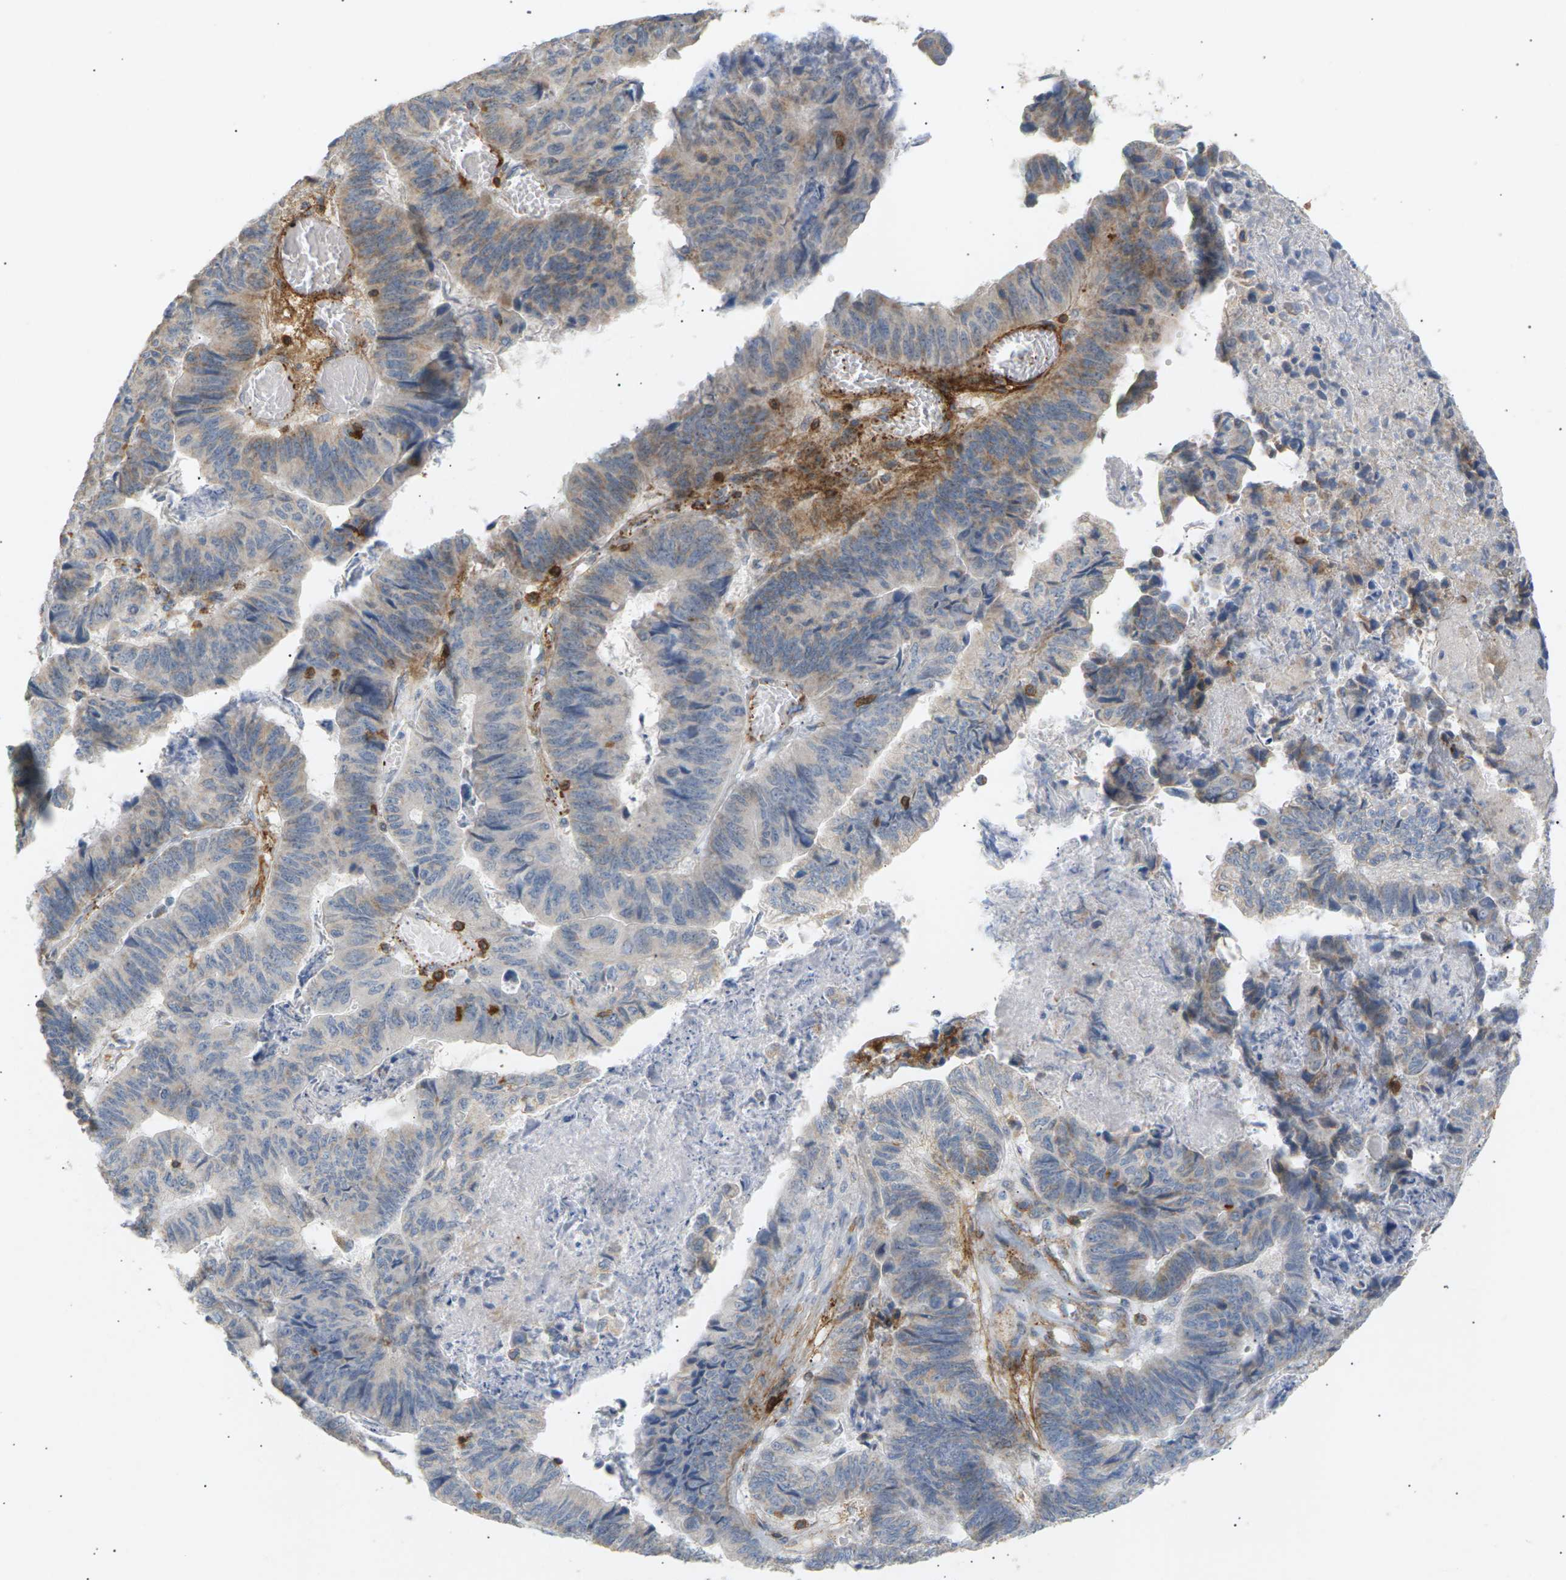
{"staining": {"intensity": "weak", "quantity": "25%-75%", "location": "cytoplasmic/membranous"}, "tissue": "stomach cancer", "cell_type": "Tumor cells", "image_type": "cancer", "snomed": [{"axis": "morphology", "description": "Adenocarcinoma, NOS"}, {"axis": "topography", "description": "Stomach, lower"}], "caption": "The image shows immunohistochemical staining of stomach adenocarcinoma. There is weak cytoplasmic/membranous expression is seen in about 25%-75% of tumor cells.", "gene": "LIME1", "patient": {"sex": "male", "age": 77}}